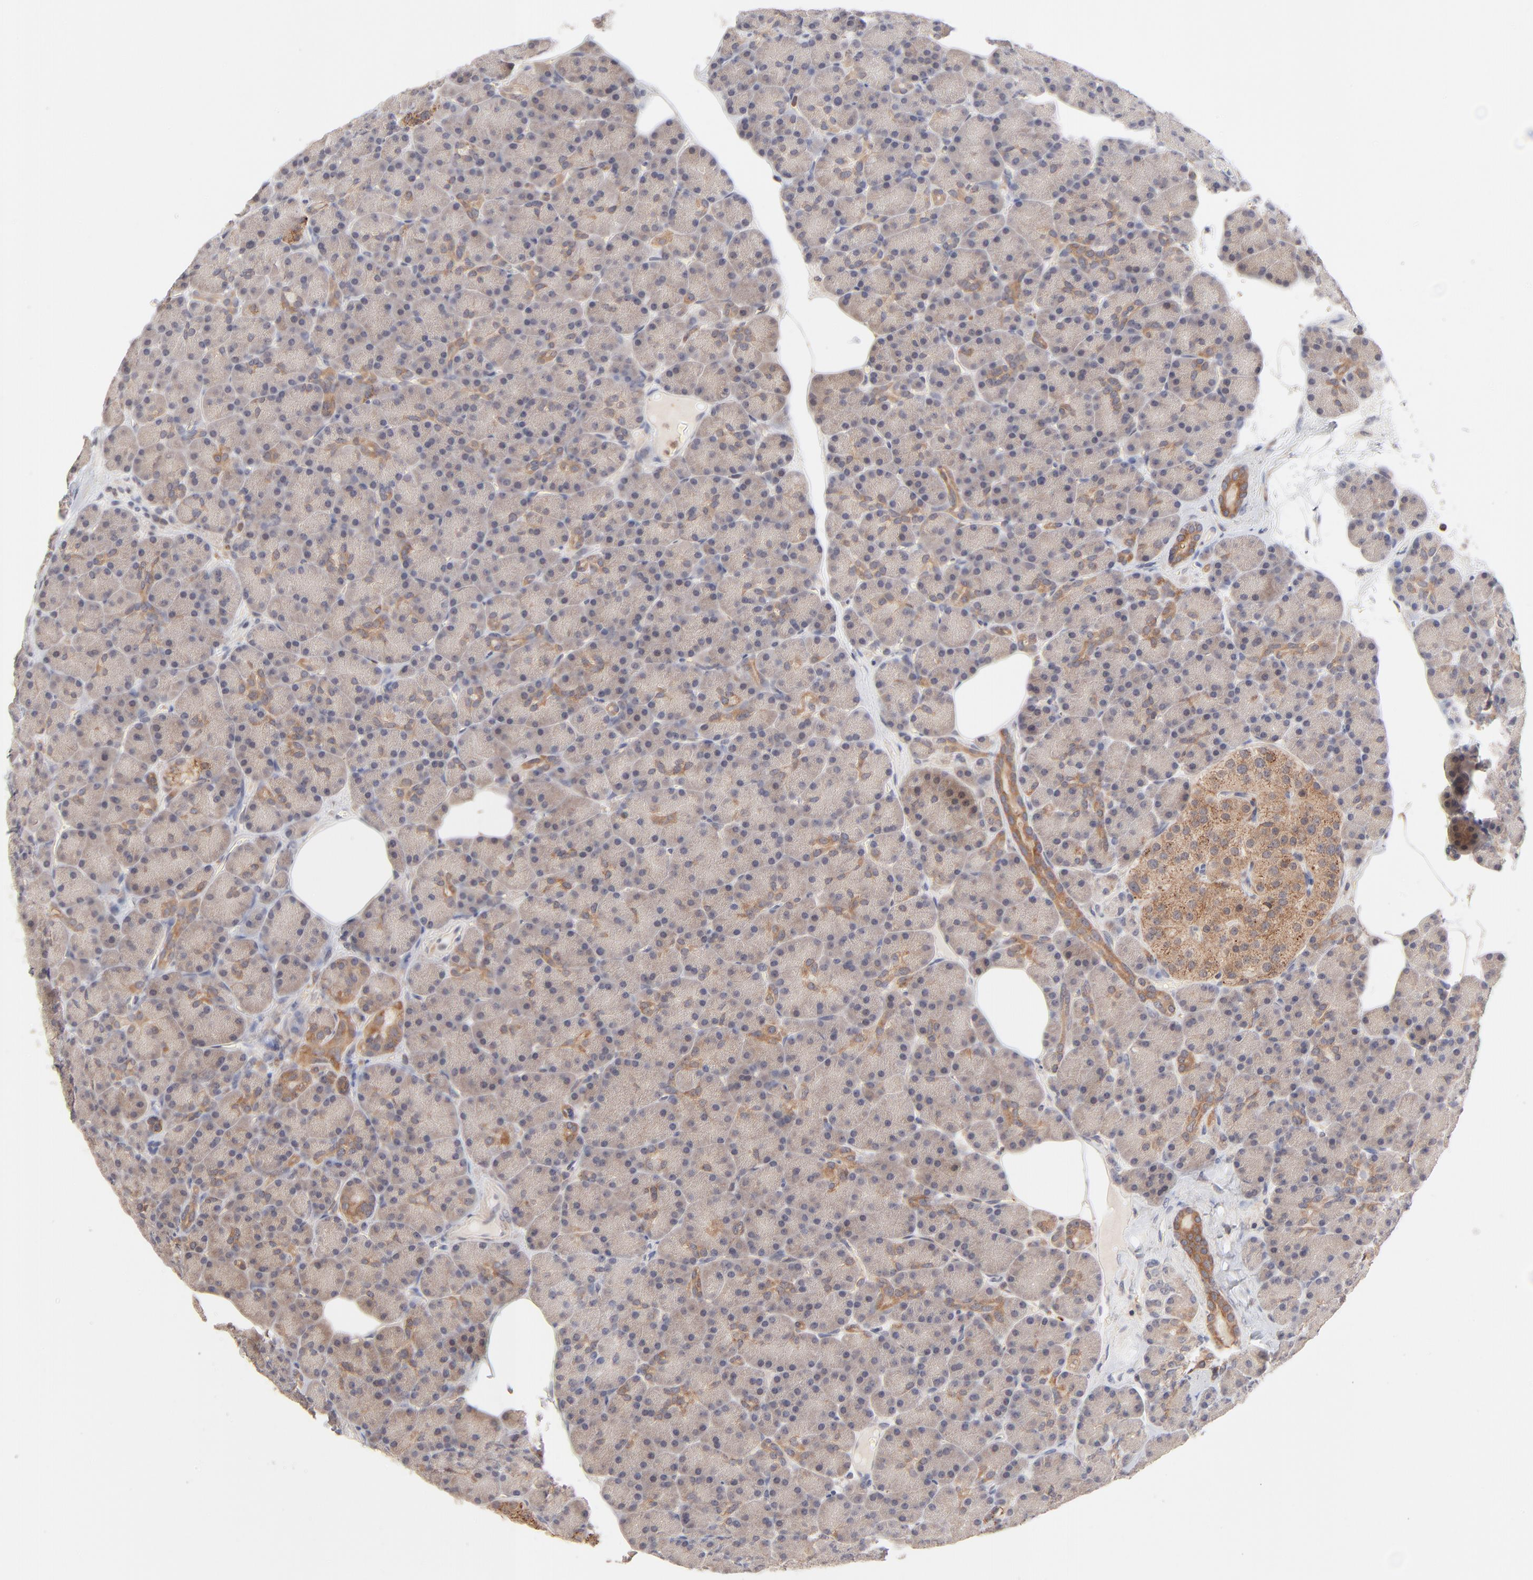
{"staining": {"intensity": "moderate", "quantity": "<25%", "location": "cytoplasmic/membranous"}, "tissue": "pancreas", "cell_type": "Exocrine glandular cells", "image_type": "normal", "snomed": [{"axis": "morphology", "description": "Normal tissue, NOS"}, {"axis": "topography", "description": "Pancreas"}], "caption": "High-power microscopy captured an IHC micrograph of benign pancreas, revealing moderate cytoplasmic/membranous positivity in approximately <25% of exocrine glandular cells.", "gene": "IVNS1ABP", "patient": {"sex": "female", "age": 43}}